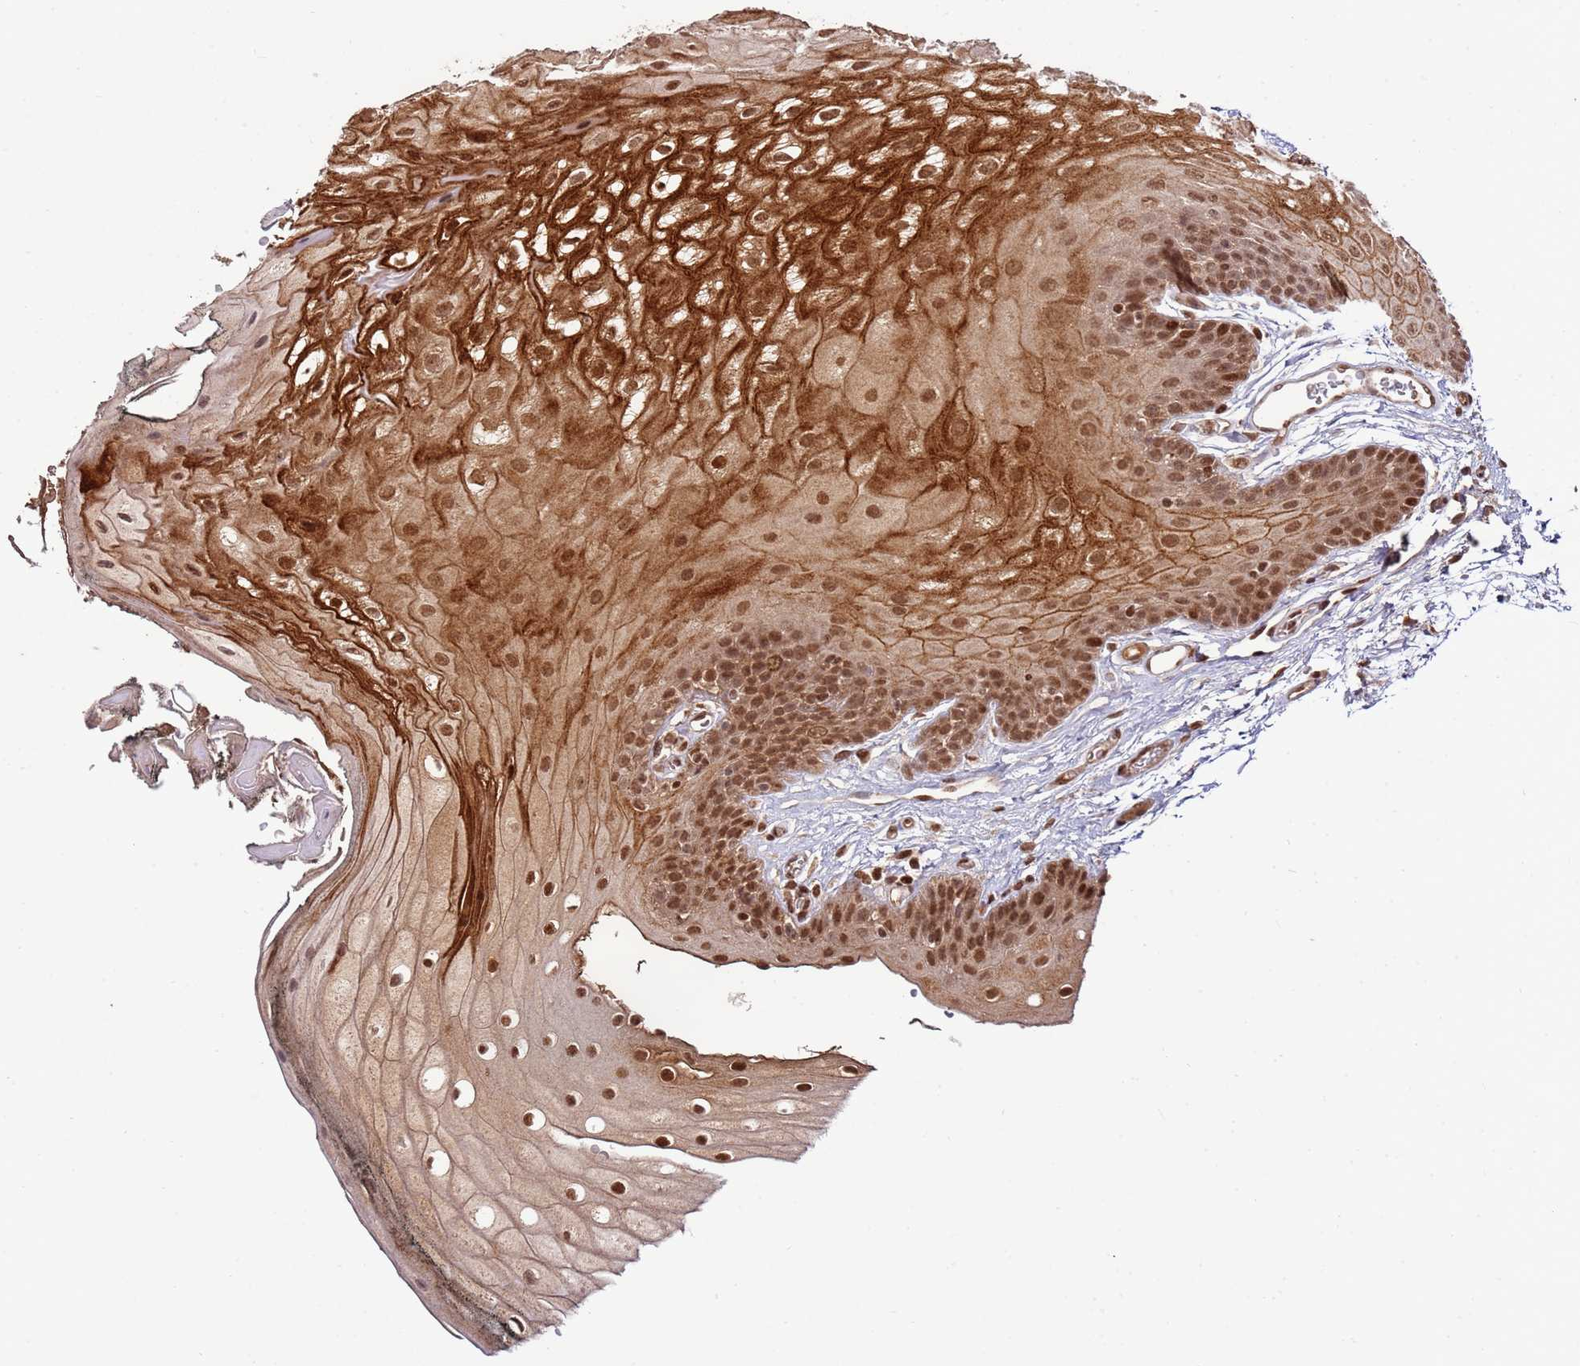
{"staining": {"intensity": "strong", "quantity": ">75%", "location": "cytoplasmic/membranous,nuclear"}, "tissue": "oral mucosa", "cell_type": "Squamous epithelial cells", "image_type": "normal", "snomed": [{"axis": "morphology", "description": "Normal tissue, NOS"}, {"axis": "morphology", "description": "Squamous cell carcinoma, NOS"}, {"axis": "topography", "description": "Oral tissue"}, {"axis": "topography", "description": "Head-Neck"}], "caption": "Immunohistochemical staining of normal oral mucosa shows strong cytoplasmic/membranous,nuclear protein staining in about >75% of squamous epithelial cells. Nuclei are stained in blue.", "gene": "ZBTB12", "patient": {"sex": "female", "age": 81}}